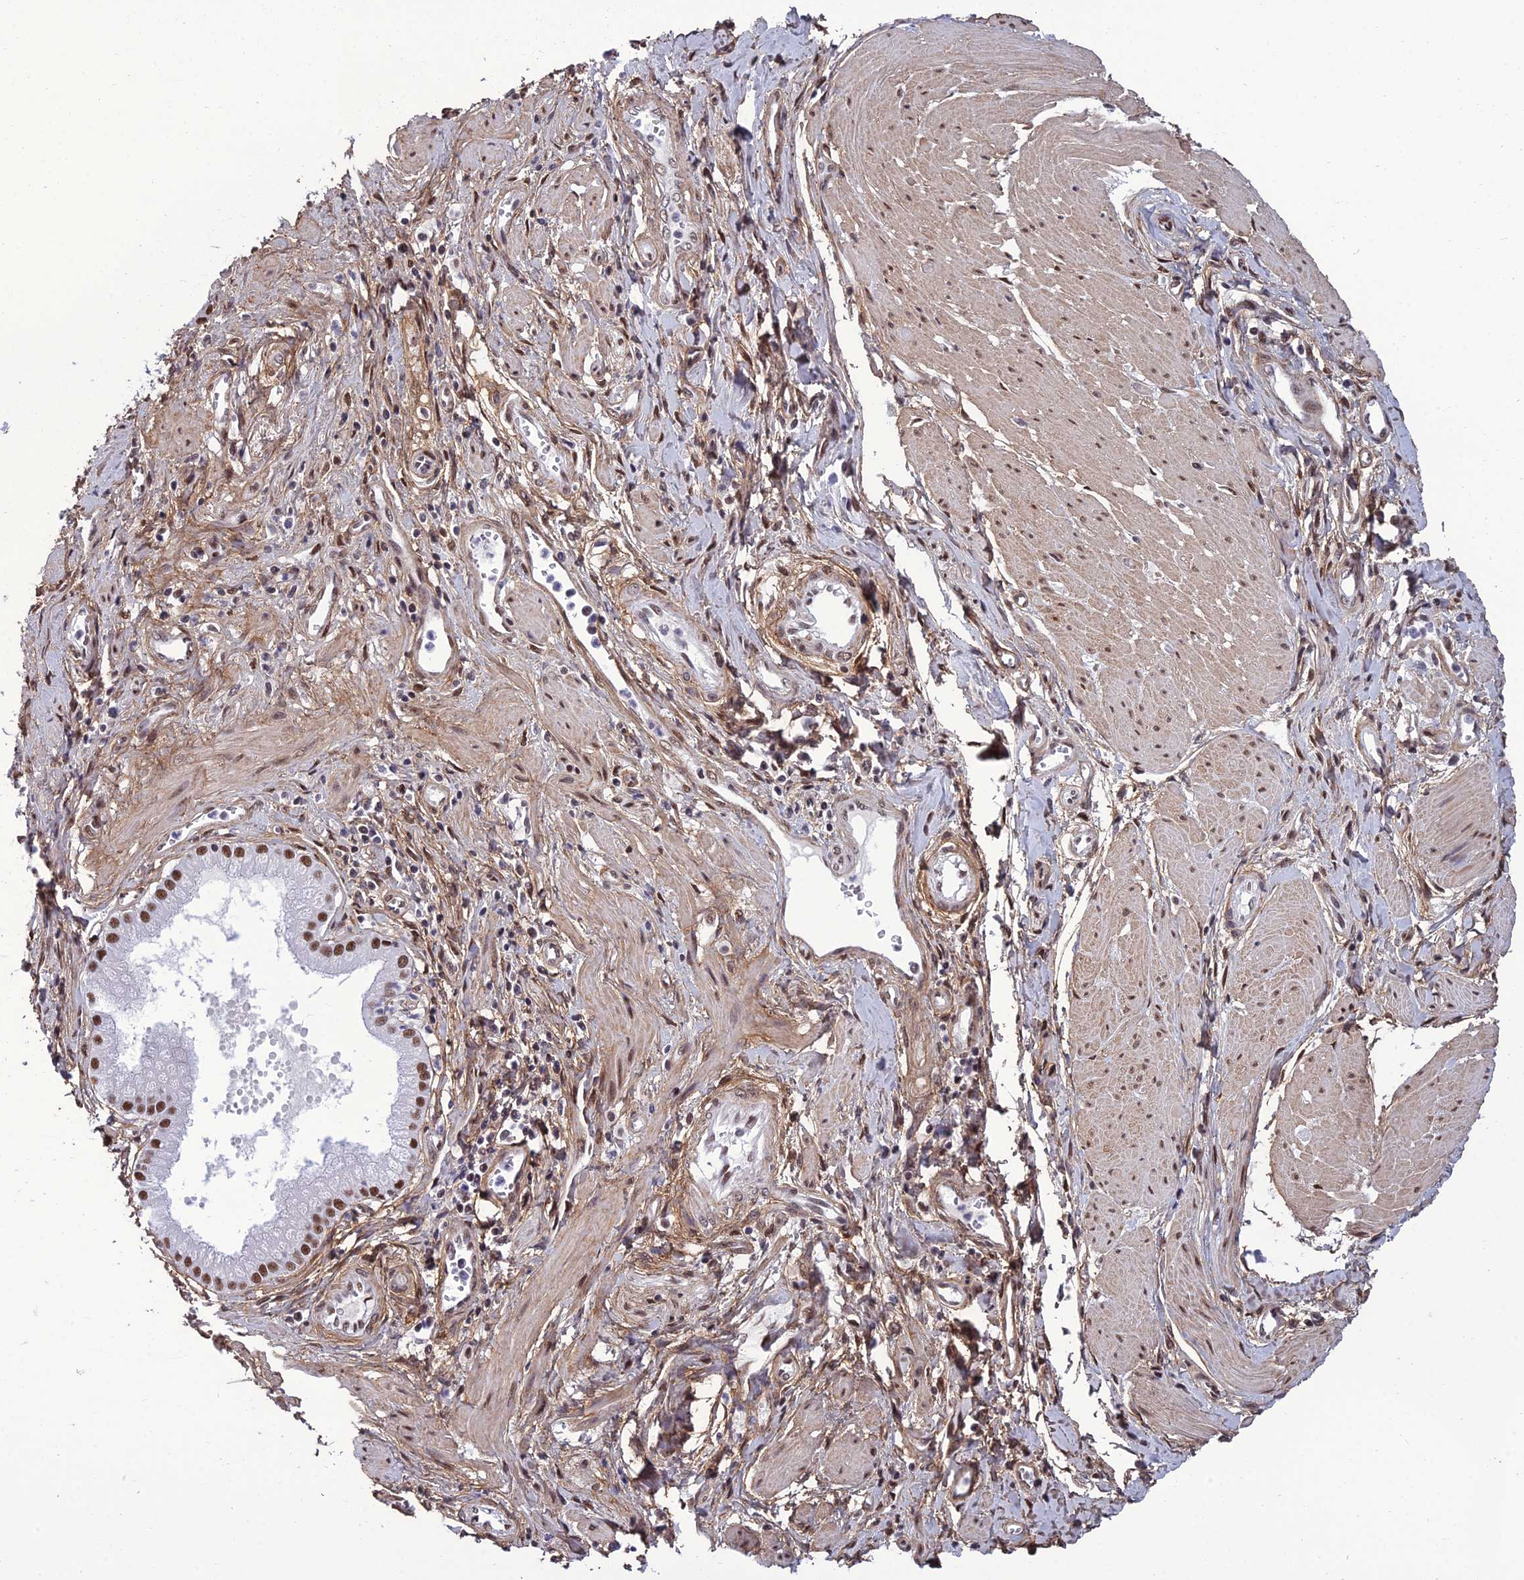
{"staining": {"intensity": "moderate", "quantity": ">75%", "location": "nuclear"}, "tissue": "pancreatic cancer", "cell_type": "Tumor cells", "image_type": "cancer", "snomed": [{"axis": "morphology", "description": "Adenocarcinoma, NOS"}, {"axis": "topography", "description": "Pancreas"}], "caption": "Brown immunohistochemical staining in human pancreatic cancer (adenocarcinoma) shows moderate nuclear staining in about >75% of tumor cells. Using DAB (brown) and hematoxylin (blue) stains, captured at high magnification using brightfield microscopy.", "gene": "RSRC1", "patient": {"sex": "male", "age": 78}}